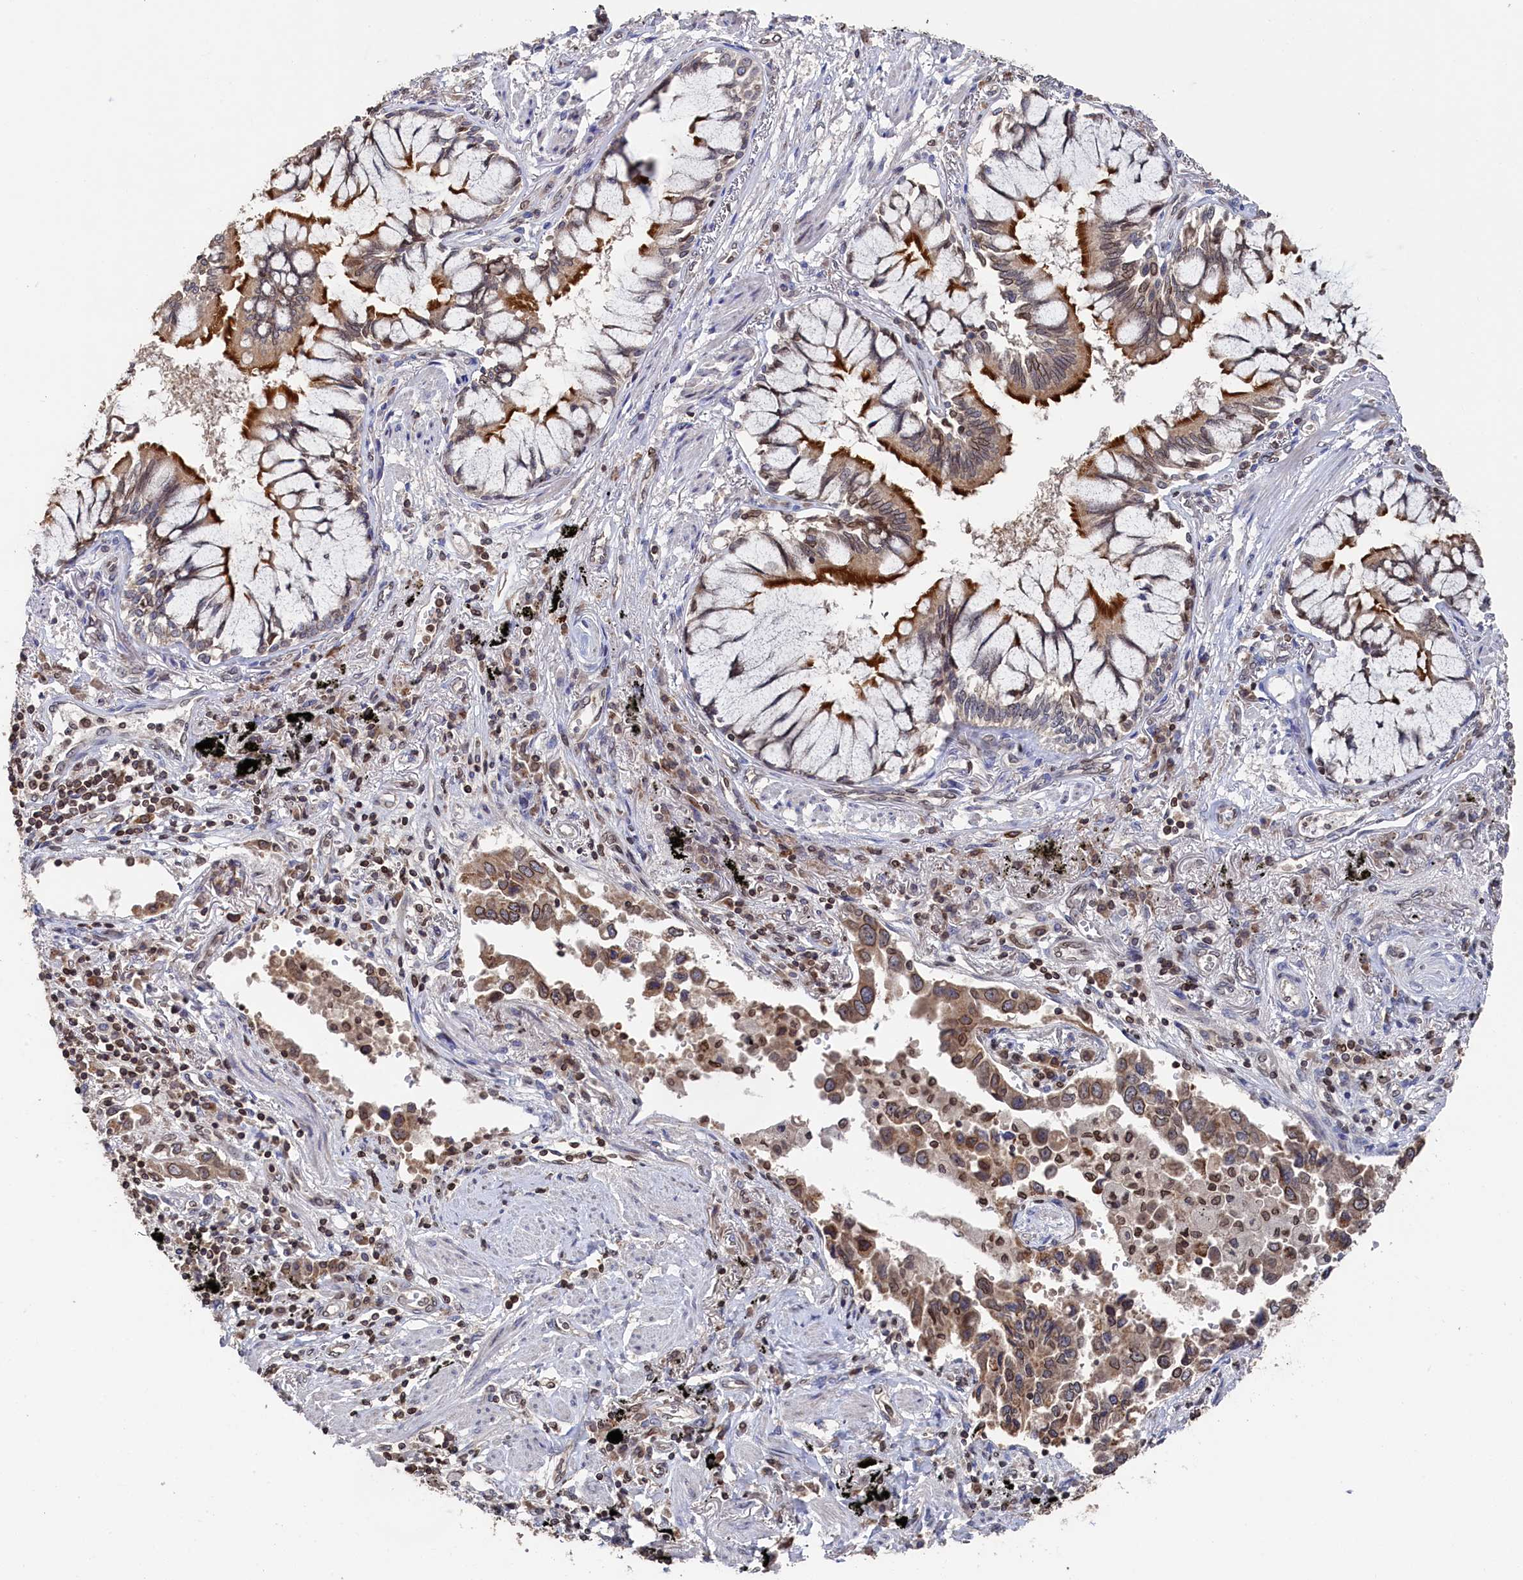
{"staining": {"intensity": "moderate", "quantity": ">75%", "location": "cytoplasmic/membranous,nuclear"}, "tissue": "lung cancer", "cell_type": "Tumor cells", "image_type": "cancer", "snomed": [{"axis": "morphology", "description": "Adenocarcinoma, NOS"}, {"axis": "topography", "description": "Lung"}], "caption": "About >75% of tumor cells in human lung adenocarcinoma demonstrate moderate cytoplasmic/membranous and nuclear protein positivity as visualized by brown immunohistochemical staining.", "gene": "ANKEF1", "patient": {"sex": "male", "age": 67}}